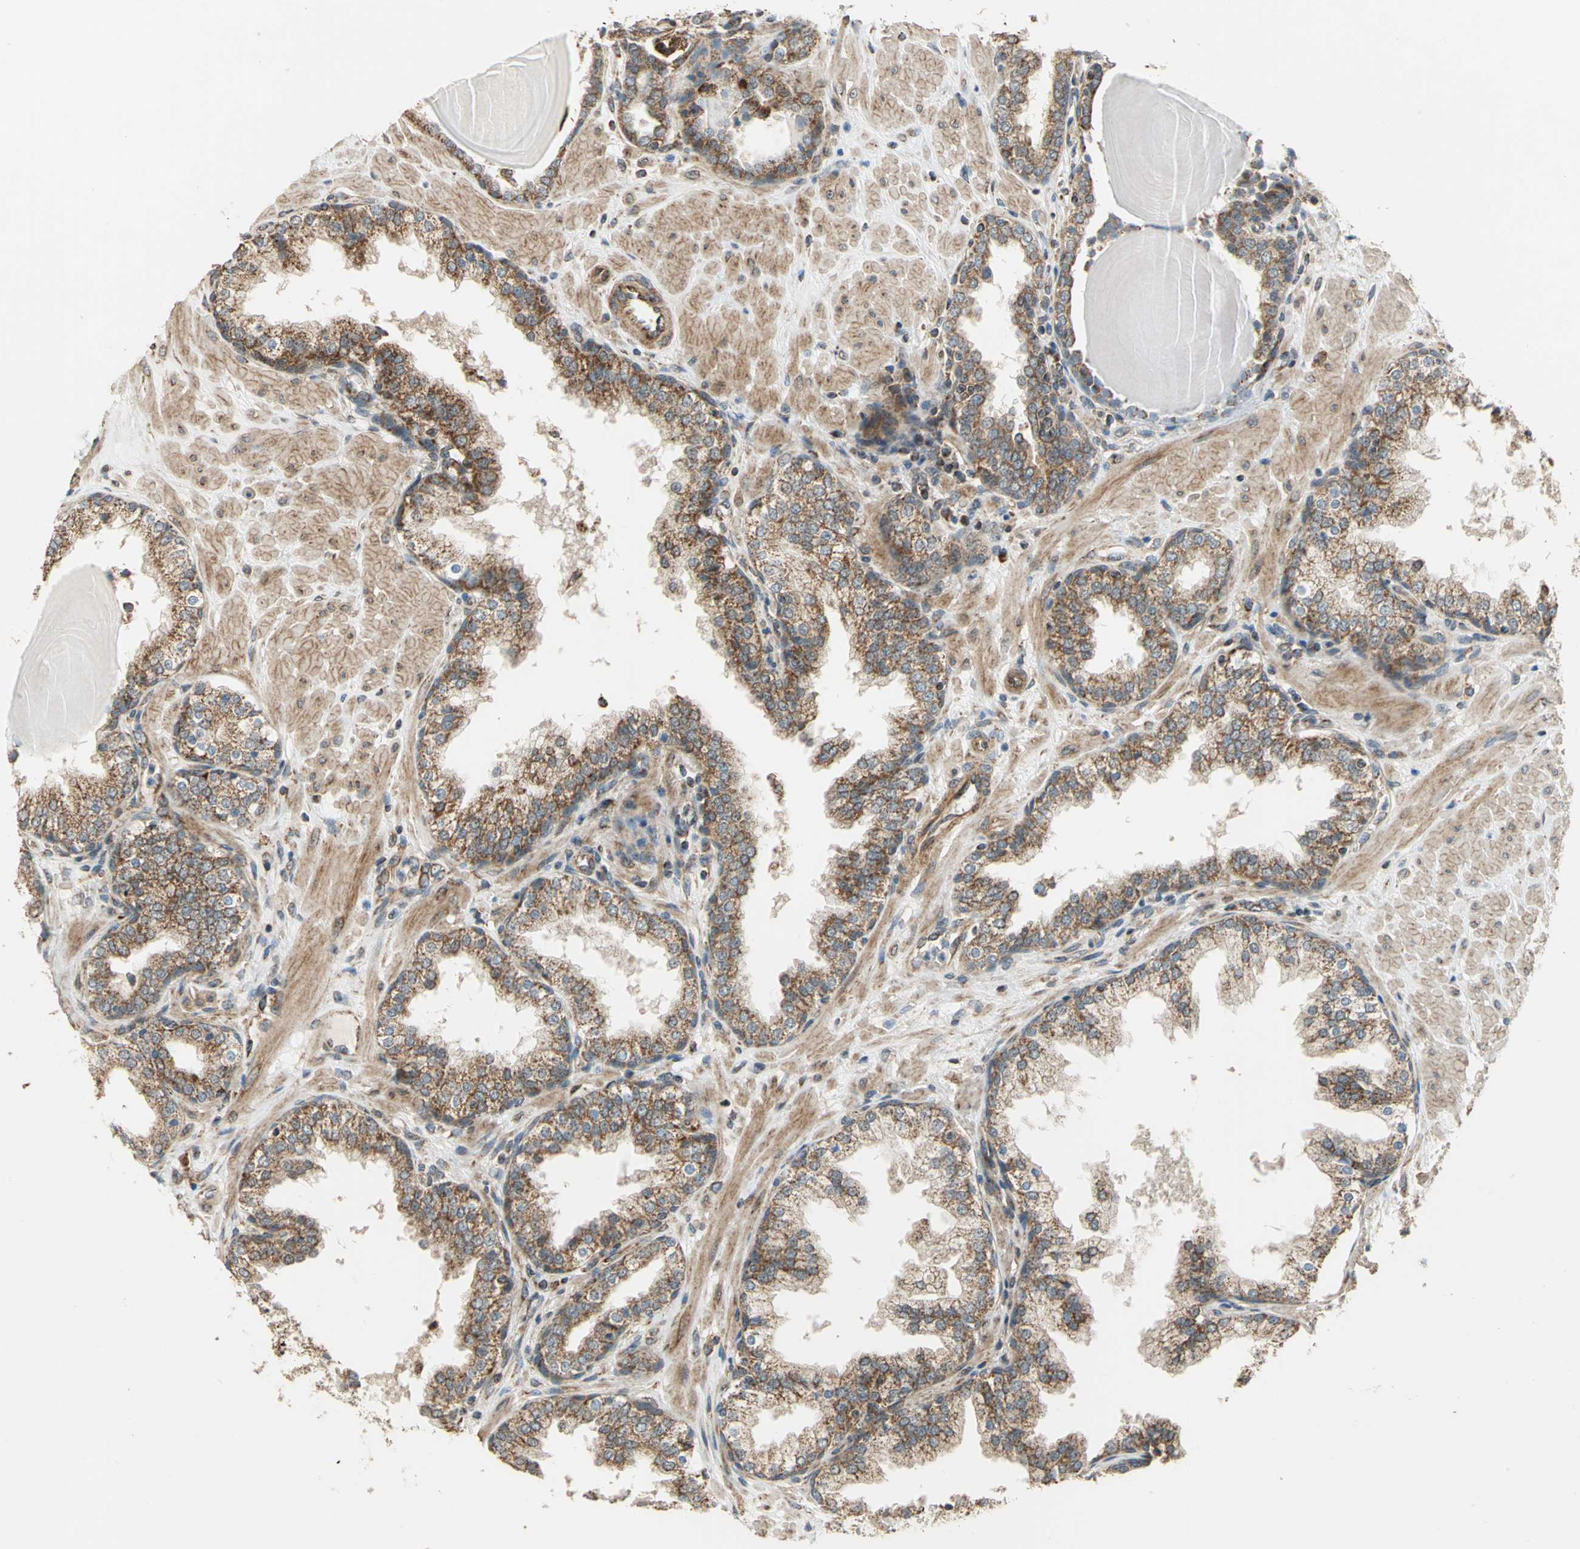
{"staining": {"intensity": "moderate", "quantity": ">75%", "location": "cytoplasmic/membranous"}, "tissue": "prostate", "cell_type": "Glandular cells", "image_type": "normal", "snomed": [{"axis": "morphology", "description": "Normal tissue, NOS"}, {"axis": "topography", "description": "Prostate"}], "caption": "Immunohistochemical staining of benign human prostate shows medium levels of moderate cytoplasmic/membranous staining in approximately >75% of glandular cells.", "gene": "MRPS22", "patient": {"sex": "male", "age": 51}}